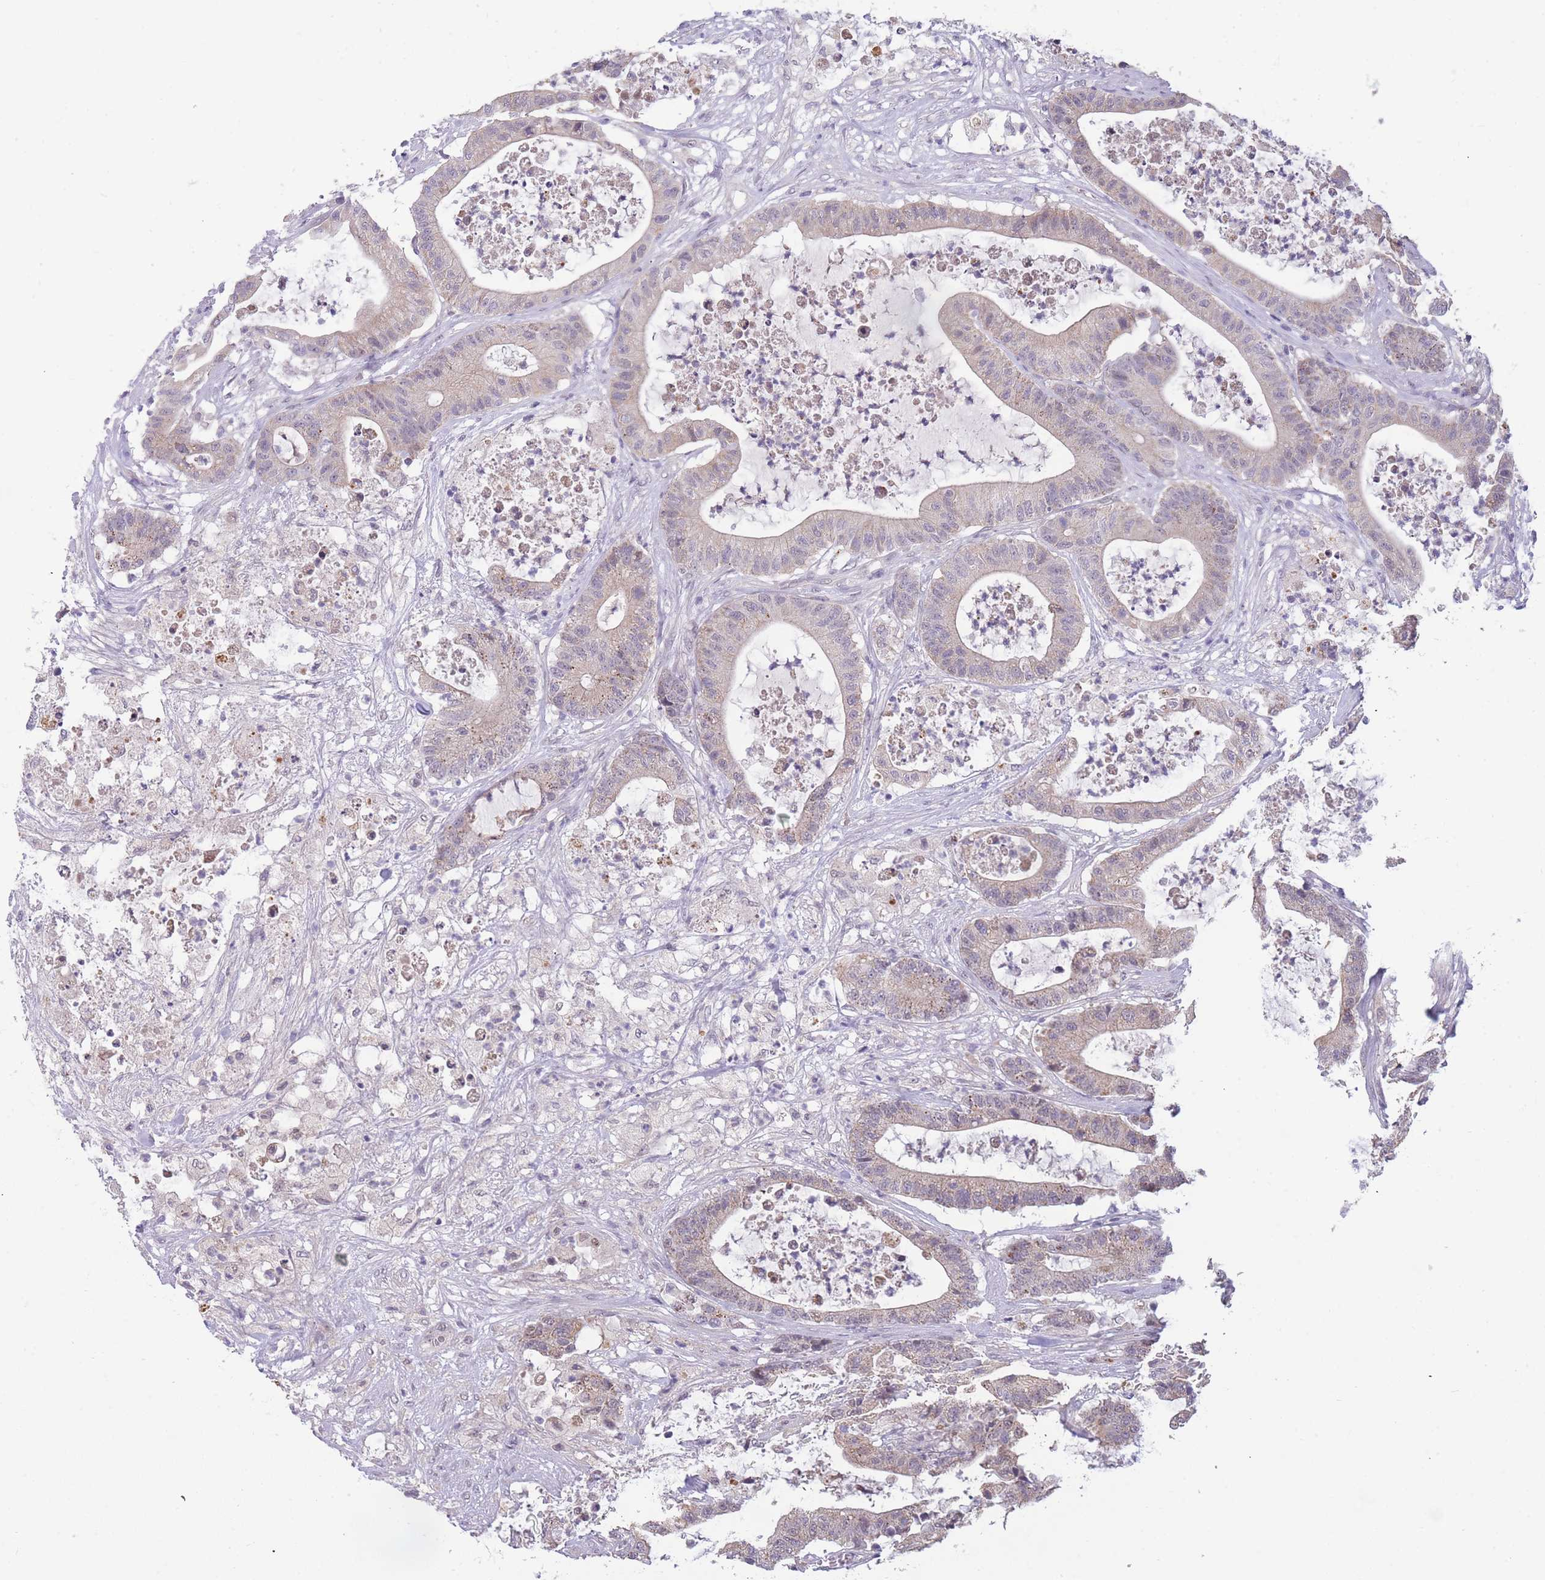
{"staining": {"intensity": "weak", "quantity": "<25%", "location": "cytoplasmic/membranous"}, "tissue": "colorectal cancer", "cell_type": "Tumor cells", "image_type": "cancer", "snomed": [{"axis": "morphology", "description": "Adenocarcinoma, NOS"}, {"axis": "topography", "description": "Colon"}], "caption": "This micrograph is of colorectal cancer (adenocarcinoma) stained with immunohistochemistry (IHC) to label a protein in brown with the nuclei are counter-stained blue. There is no expression in tumor cells.", "gene": "GOLGA6L25", "patient": {"sex": "female", "age": 84}}